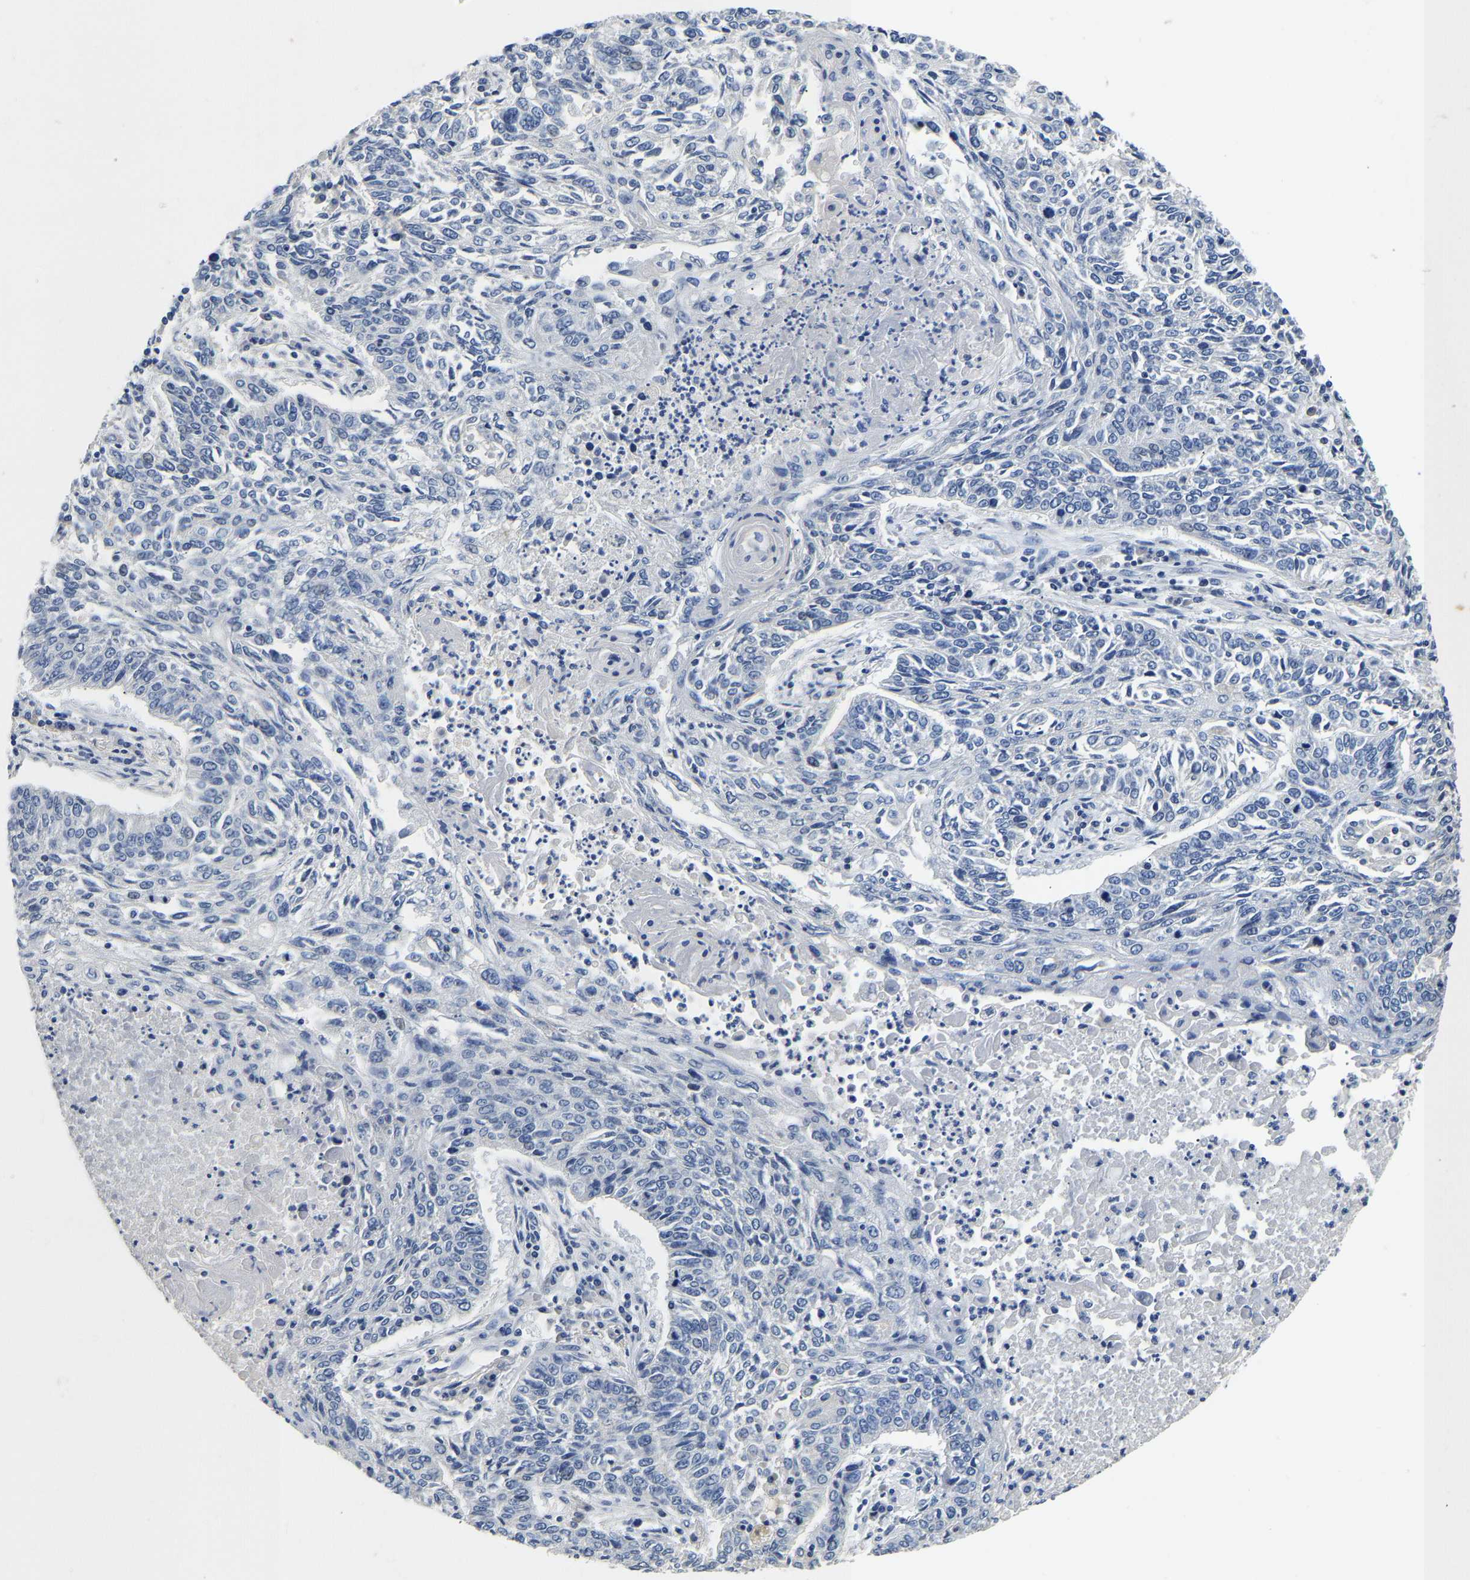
{"staining": {"intensity": "negative", "quantity": "none", "location": "none"}, "tissue": "lung cancer", "cell_type": "Tumor cells", "image_type": "cancer", "snomed": [{"axis": "morphology", "description": "Normal tissue, NOS"}, {"axis": "morphology", "description": "Squamous cell carcinoma, NOS"}, {"axis": "topography", "description": "Cartilage tissue"}, {"axis": "topography", "description": "Bronchus"}, {"axis": "topography", "description": "Lung"}], "caption": "IHC histopathology image of human lung cancer stained for a protein (brown), which reveals no expression in tumor cells.", "gene": "PCK2", "patient": {"sex": "female", "age": 49}}